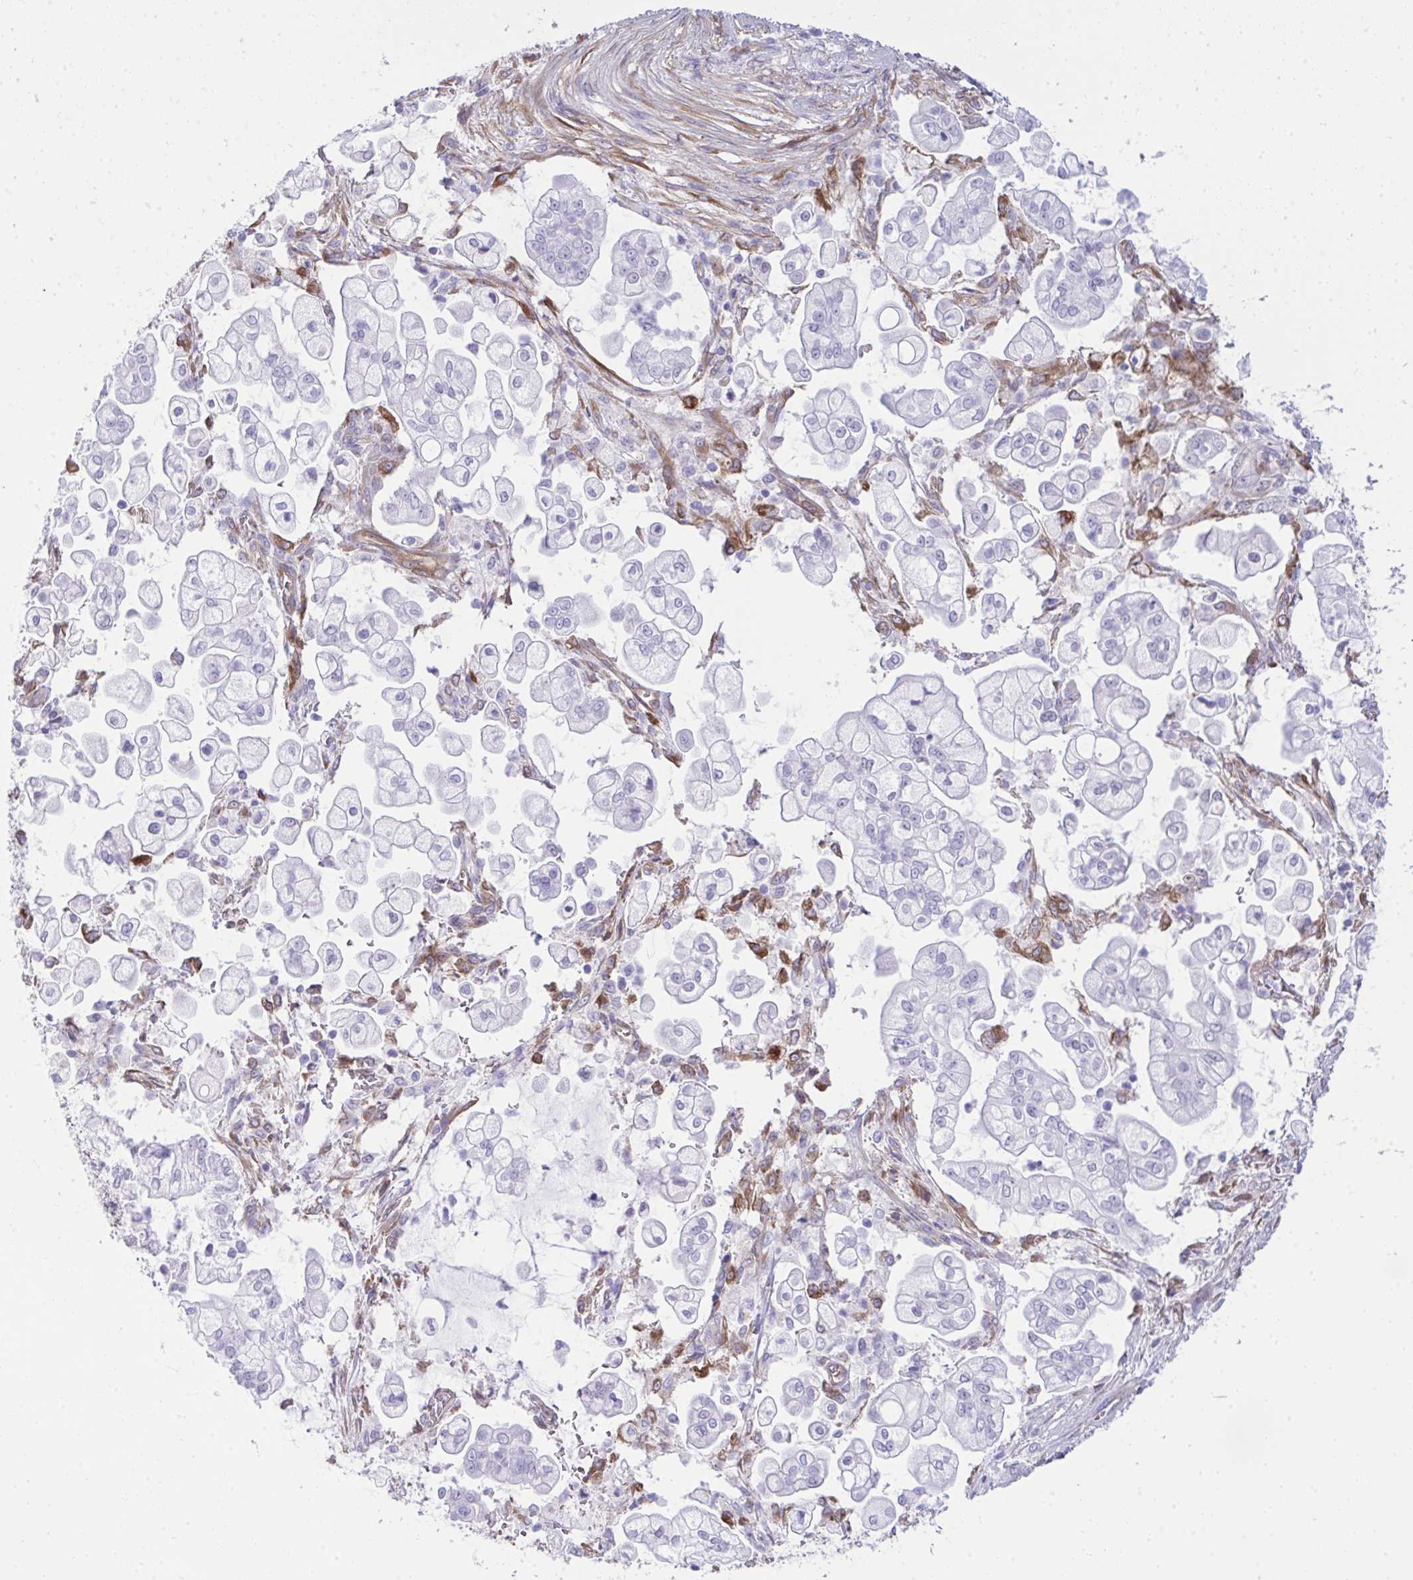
{"staining": {"intensity": "negative", "quantity": "none", "location": "none"}, "tissue": "pancreatic cancer", "cell_type": "Tumor cells", "image_type": "cancer", "snomed": [{"axis": "morphology", "description": "Adenocarcinoma, NOS"}, {"axis": "topography", "description": "Pancreas"}], "caption": "A micrograph of pancreatic adenocarcinoma stained for a protein displays no brown staining in tumor cells.", "gene": "LIMS2", "patient": {"sex": "female", "age": 69}}